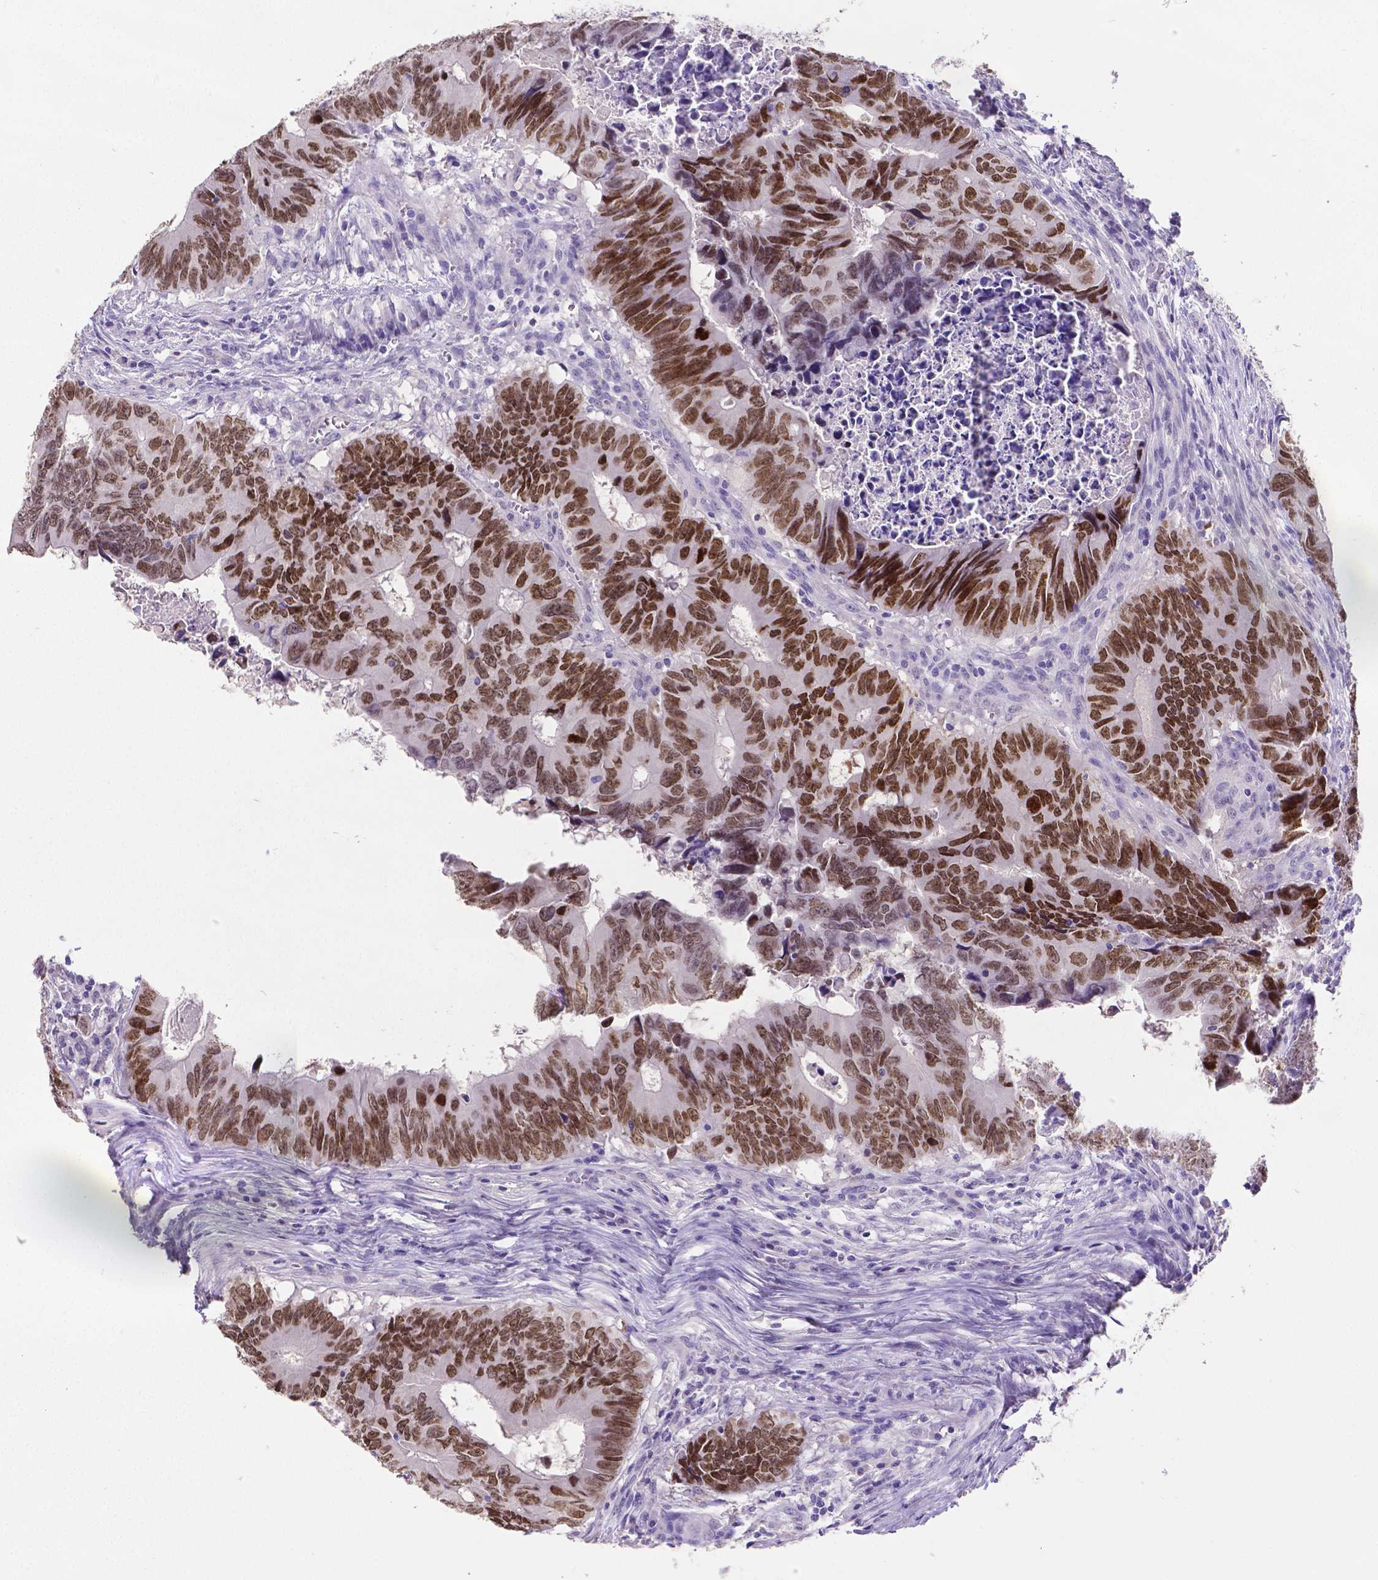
{"staining": {"intensity": "negative", "quantity": "none", "location": "none"}, "tissue": "colorectal cancer", "cell_type": "Tumor cells", "image_type": "cancer", "snomed": [{"axis": "morphology", "description": "Adenocarcinoma, NOS"}, {"axis": "topography", "description": "Colon"}], "caption": "Image shows no significant protein expression in tumor cells of colorectal cancer.", "gene": "SATB2", "patient": {"sex": "female", "age": 82}}